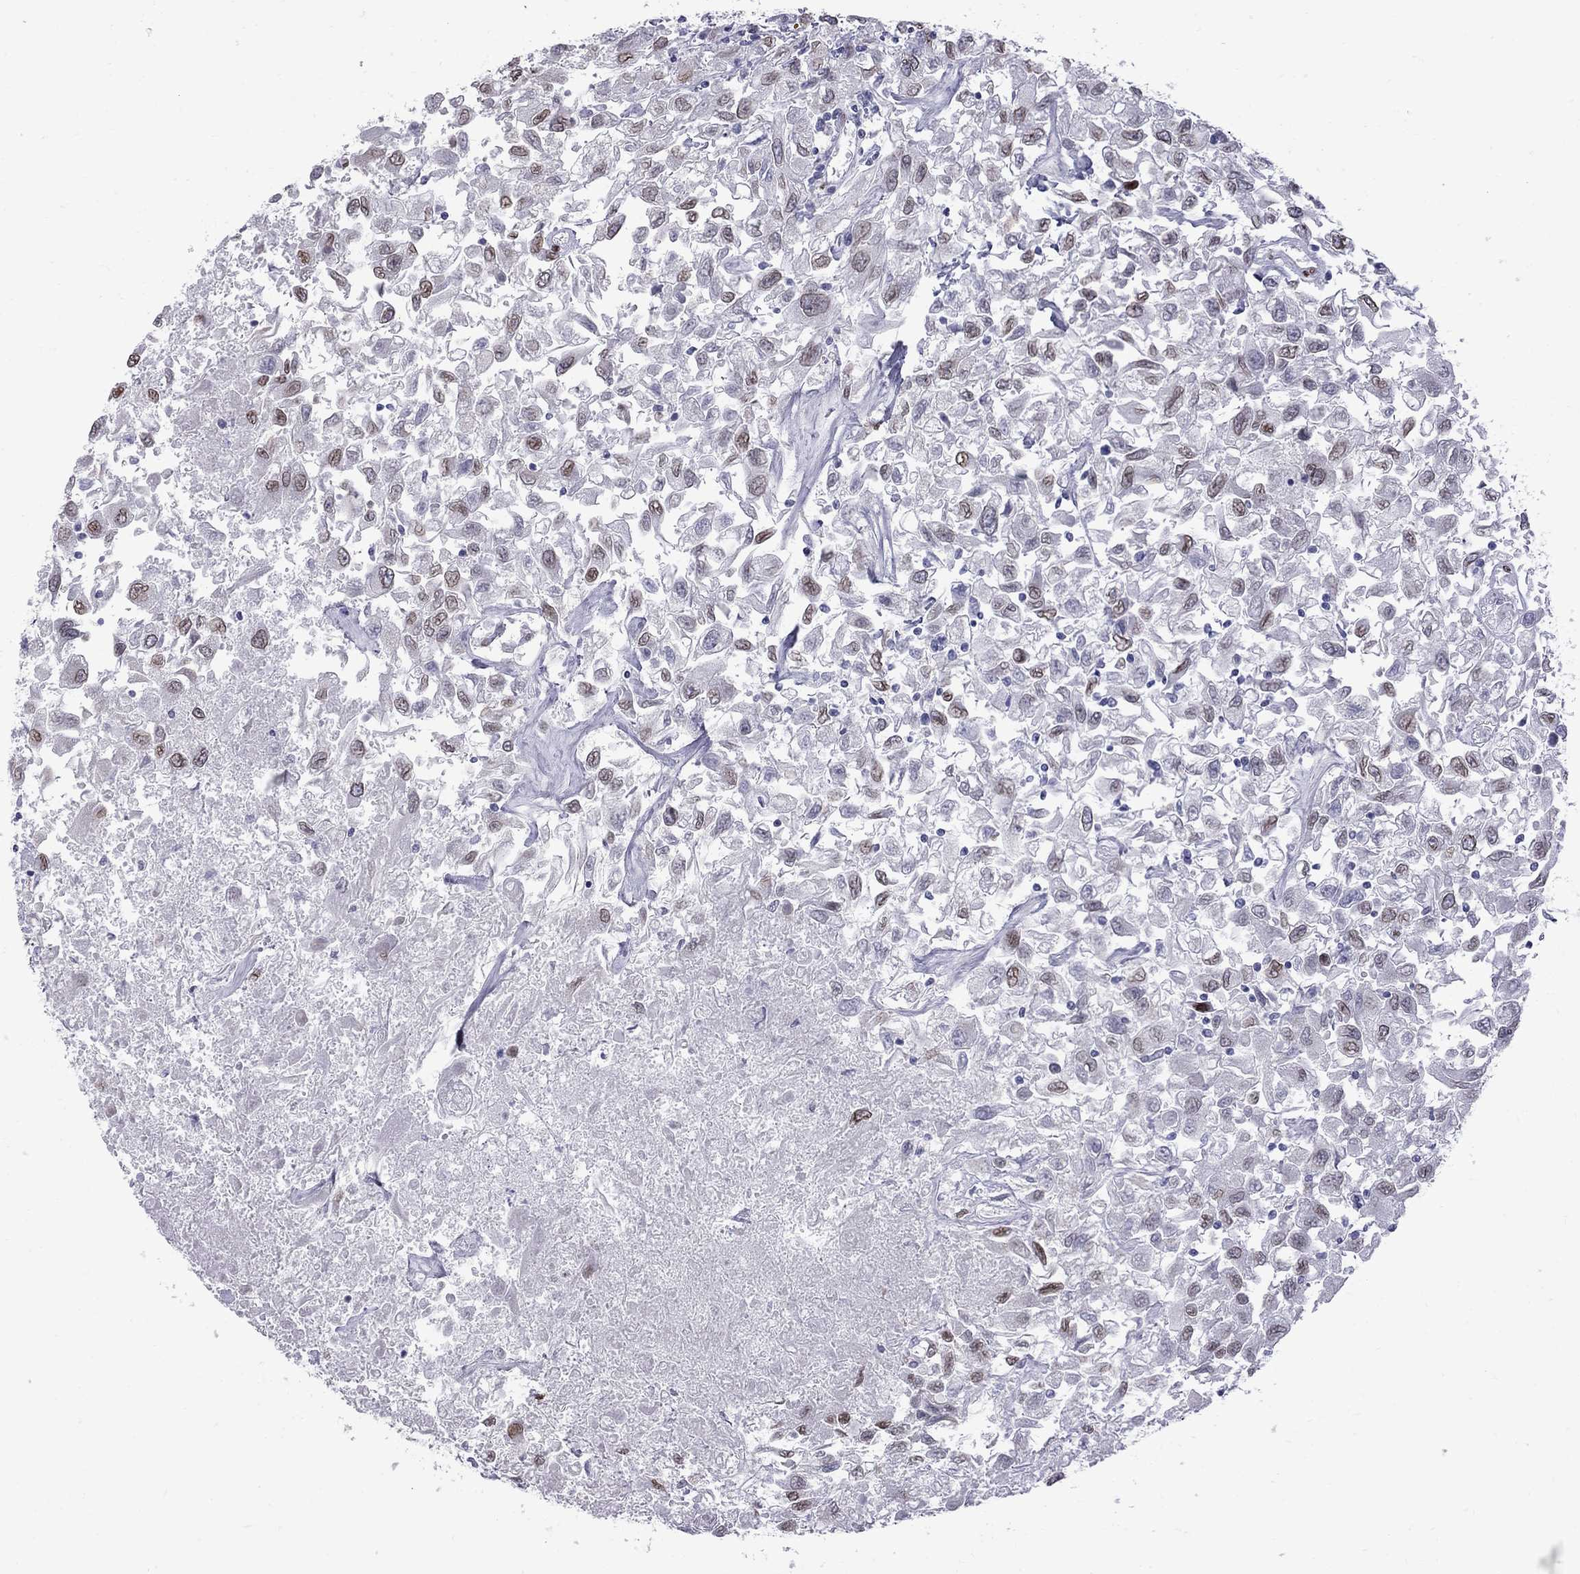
{"staining": {"intensity": "moderate", "quantity": "<25%", "location": "nuclear"}, "tissue": "renal cancer", "cell_type": "Tumor cells", "image_type": "cancer", "snomed": [{"axis": "morphology", "description": "Adenocarcinoma, NOS"}, {"axis": "topography", "description": "Kidney"}], "caption": "Brown immunohistochemical staining in human adenocarcinoma (renal) demonstrates moderate nuclear staining in approximately <25% of tumor cells.", "gene": "CLTCL1", "patient": {"sex": "female", "age": 76}}